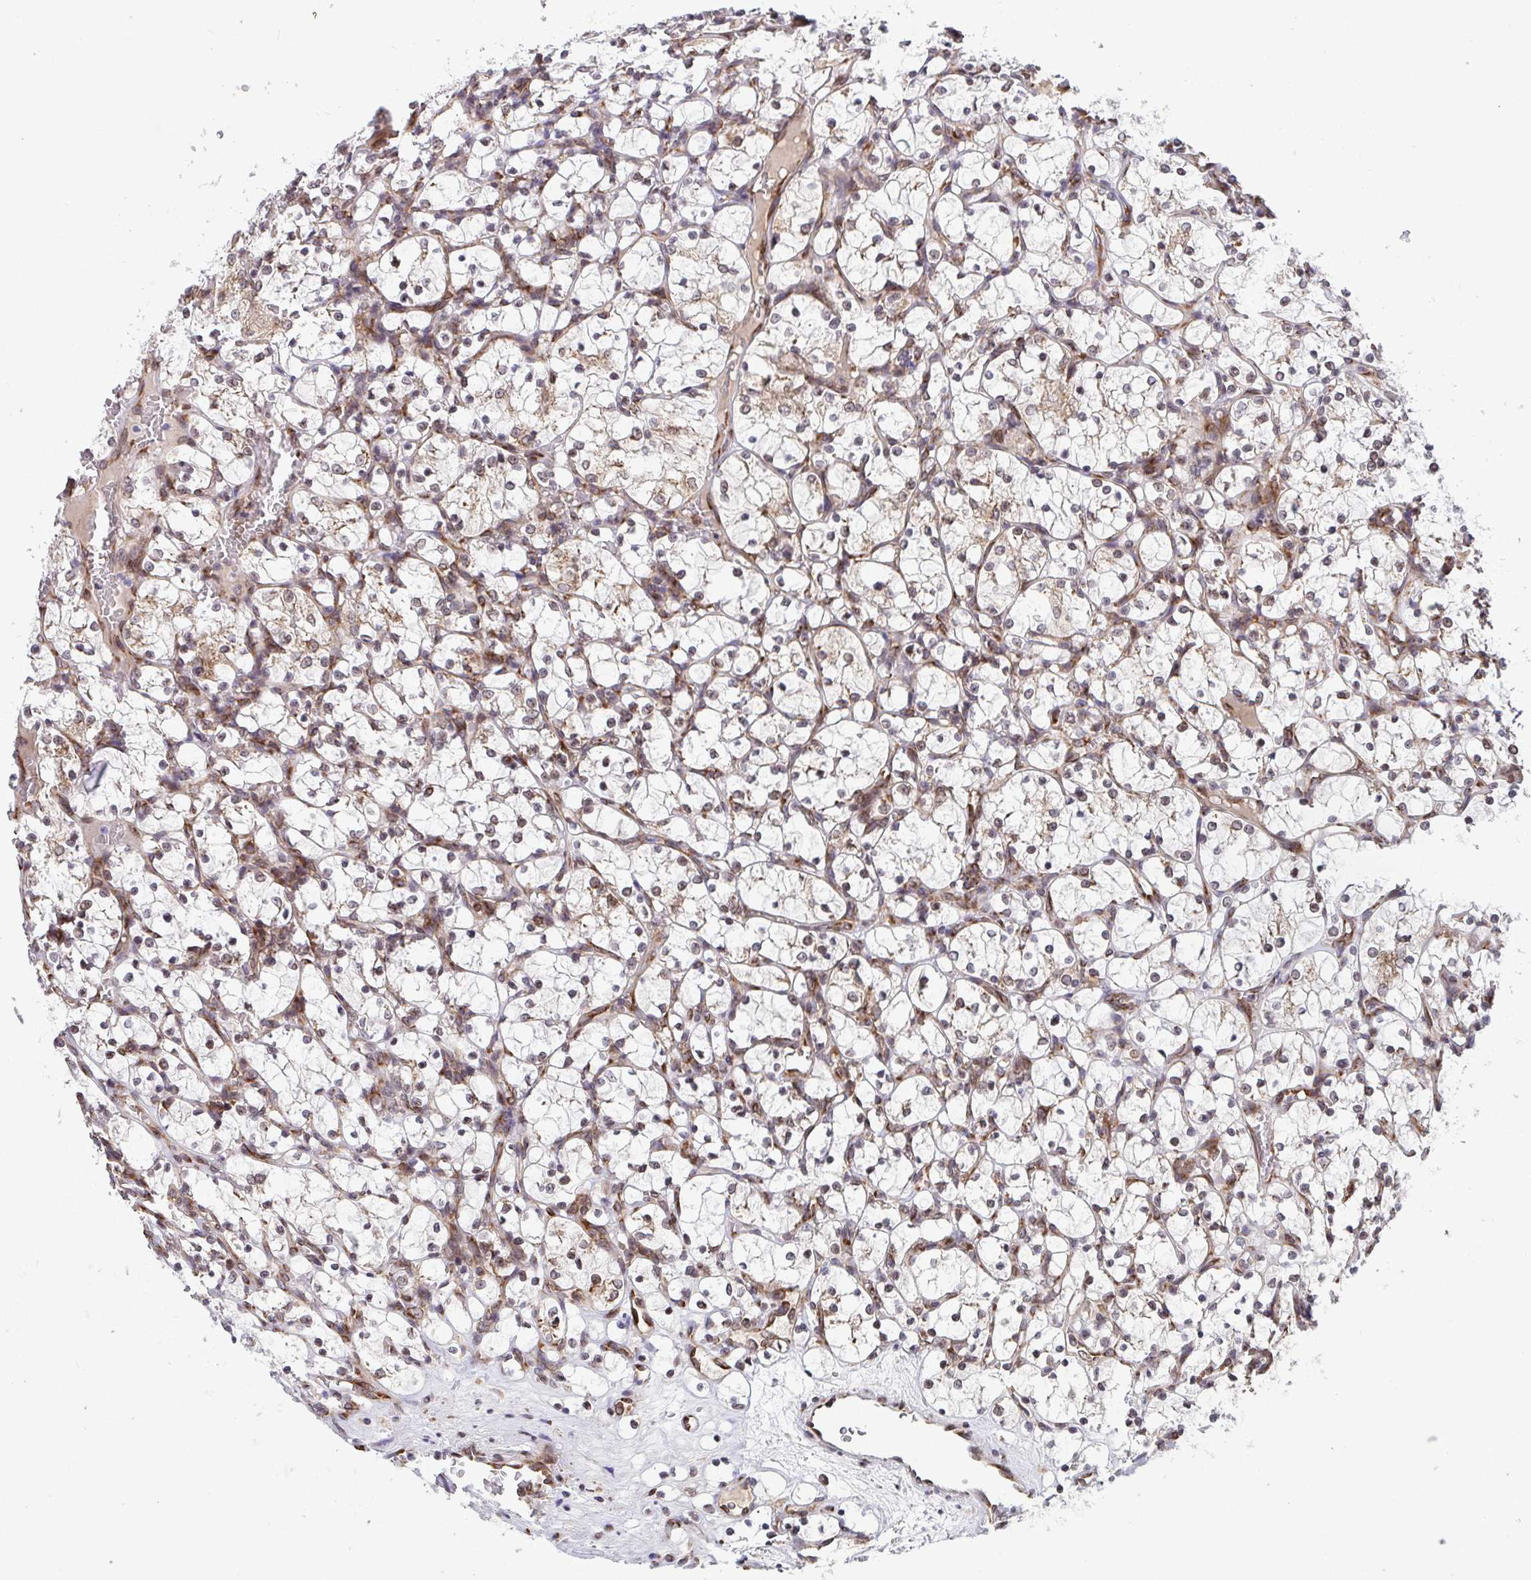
{"staining": {"intensity": "weak", "quantity": "<25%", "location": "cytoplasmic/membranous"}, "tissue": "renal cancer", "cell_type": "Tumor cells", "image_type": "cancer", "snomed": [{"axis": "morphology", "description": "Adenocarcinoma, NOS"}, {"axis": "topography", "description": "Kidney"}], "caption": "This is an IHC micrograph of human renal adenocarcinoma. There is no staining in tumor cells.", "gene": "ATP5MJ", "patient": {"sex": "female", "age": 69}}